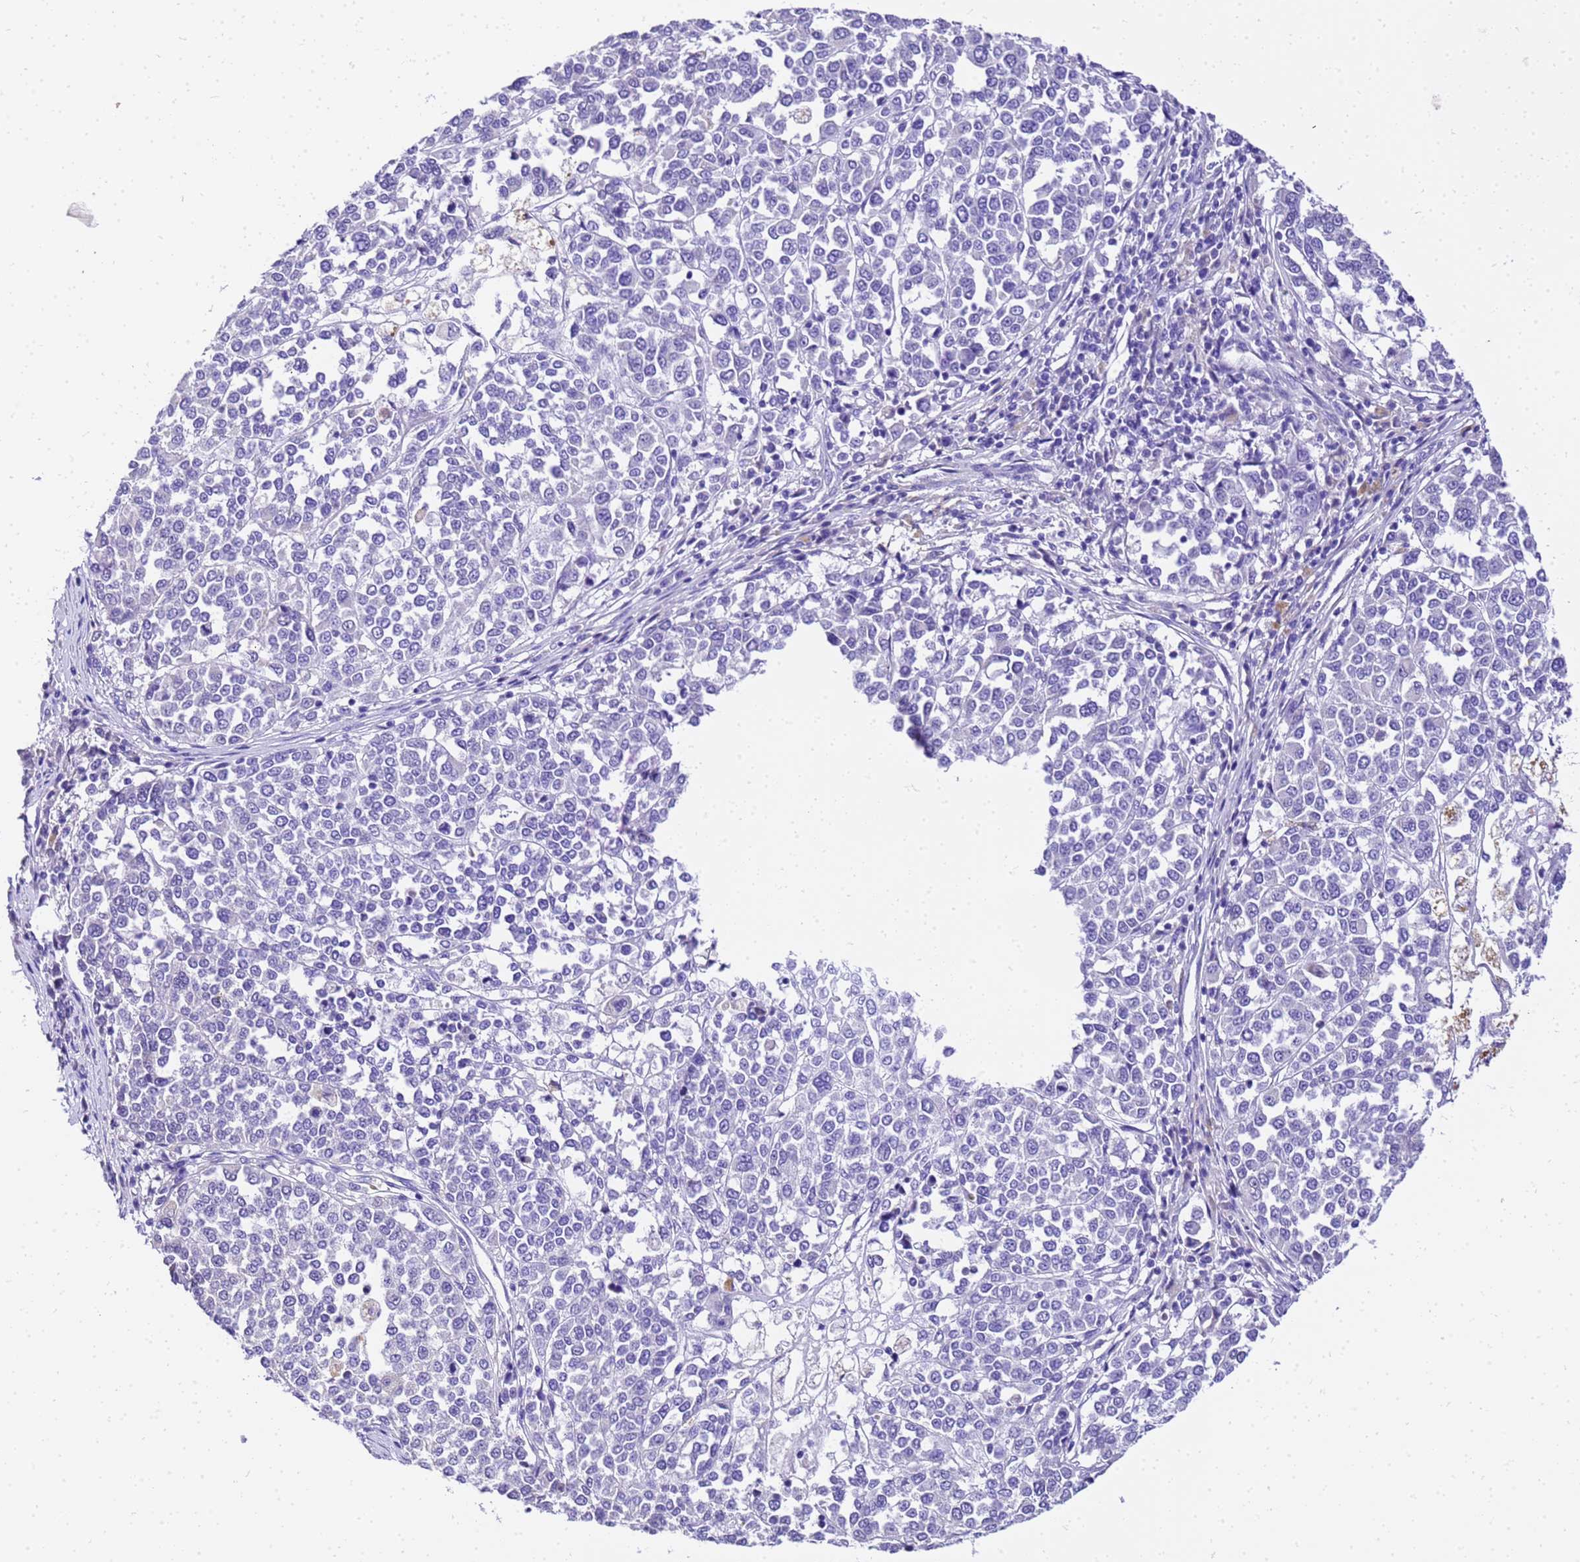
{"staining": {"intensity": "negative", "quantity": "none", "location": "none"}, "tissue": "melanoma", "cell_type": "Tumor cells", "image_type": "cancer", "snomed": [{"axis": "morphology", "description": "Malignant melanoma, Metastatic site"}, {"axis": "topography", "description": "Lymph node"}], "caption": "A histopathology image of melanoma stained for a protein demonstrates no brown staining in tumor cells.", "gene": "HSPB6", "patient": {"sex": "male", "age": 44}}